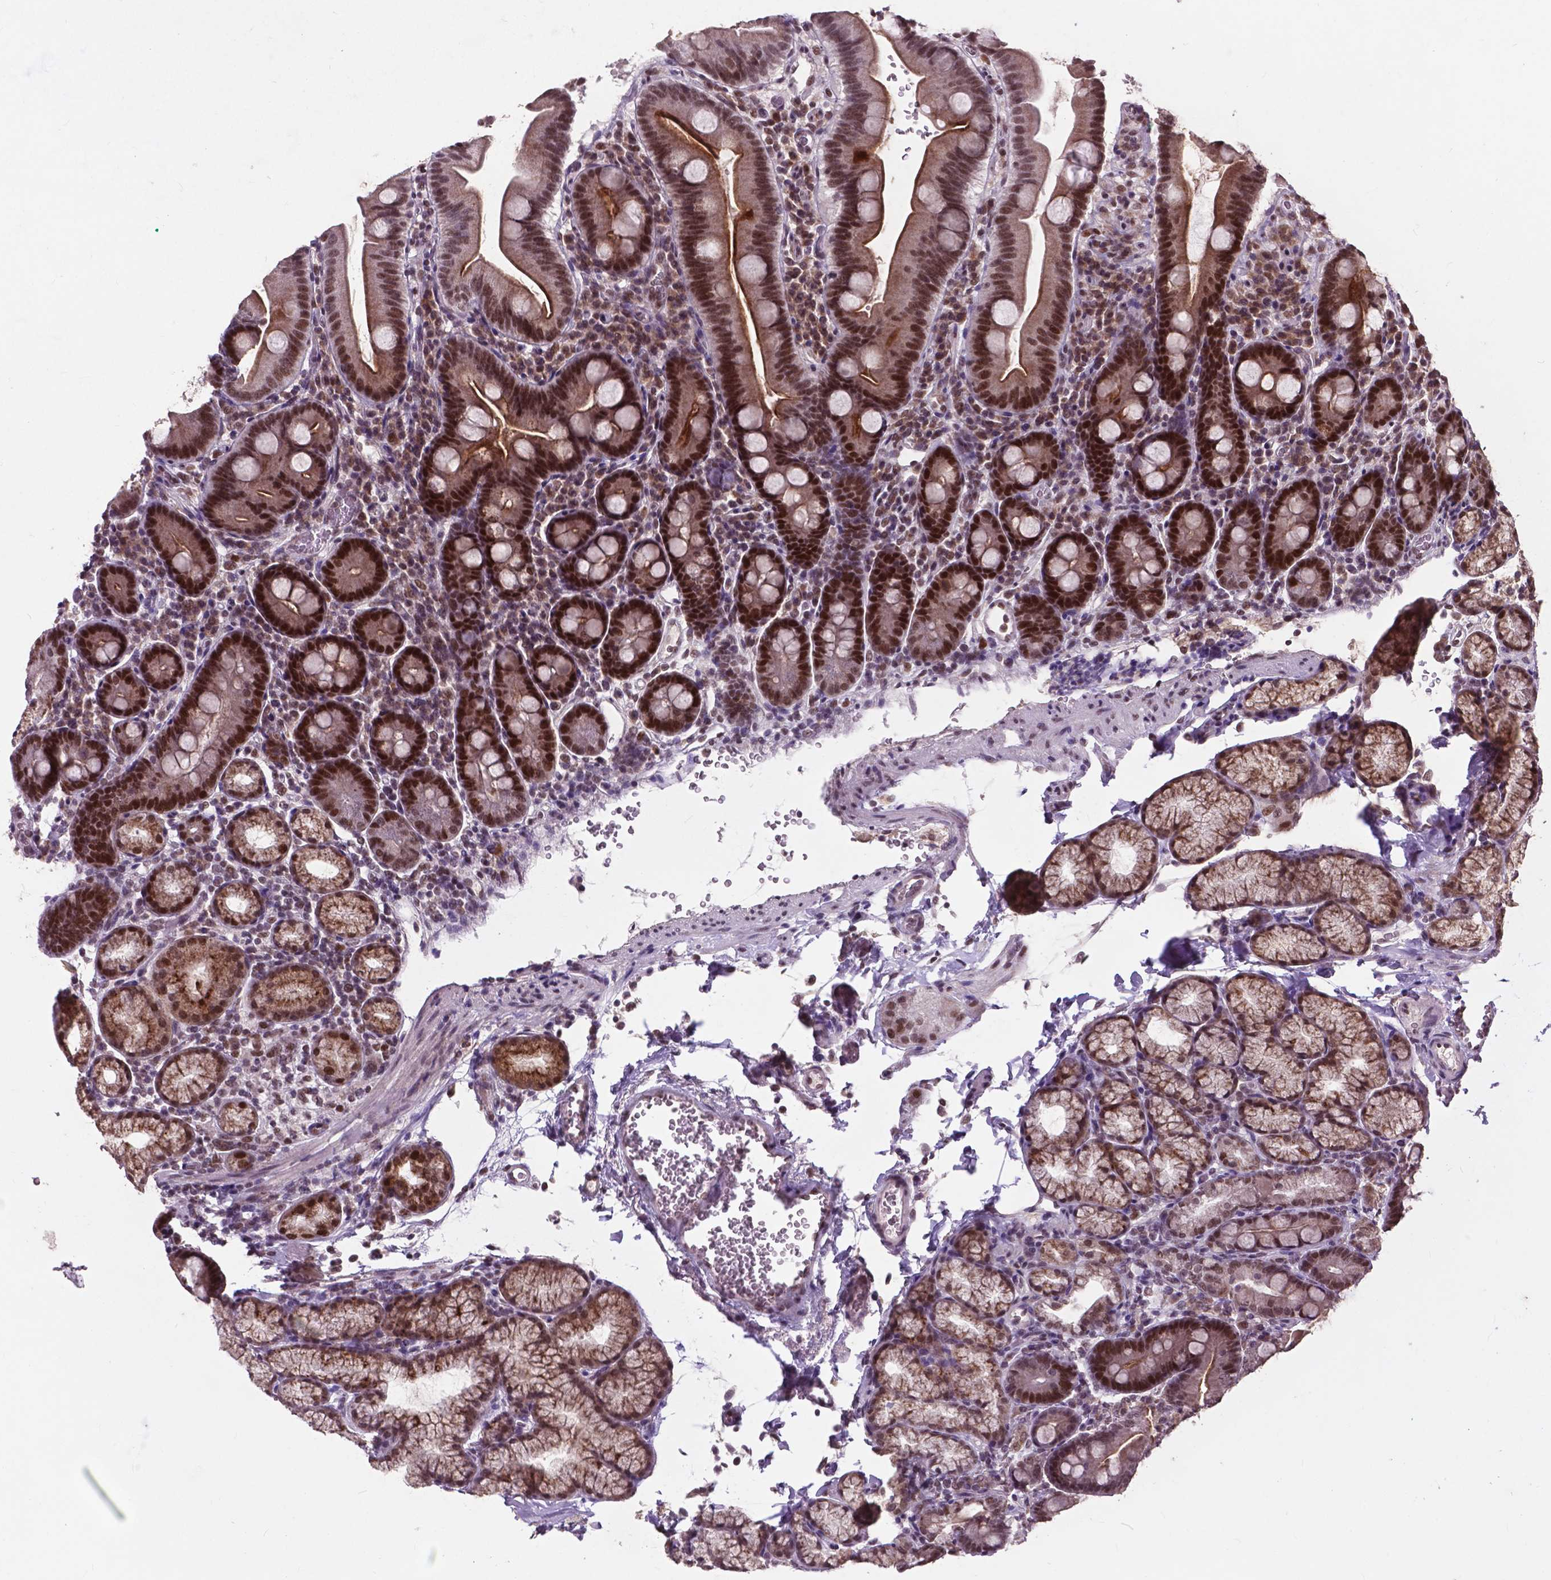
{"staining": {"intensity": "strong", "quantity": "25%-75%", "location": "cytoplasmic/membranous,nuclear"}, "tissue": "duodenum", "cell_type": "Glandular cells", "image_type": "normal", "snomed": [{"axis": "morphology", "description": "Normal tissue, NOS"}, {"axis": "topography", "description": "Duodenum"}], "caption": "High-power microscopy captured an immunohistochemistry (IHC) micrograph of unremarkable duodenum, revealing strong cytoplasmic/membranous,nuclear positivity in about 25%-75% of glandular cells.", "gene": "MSH2", "patient": {"sex": "male", "age": 59}}